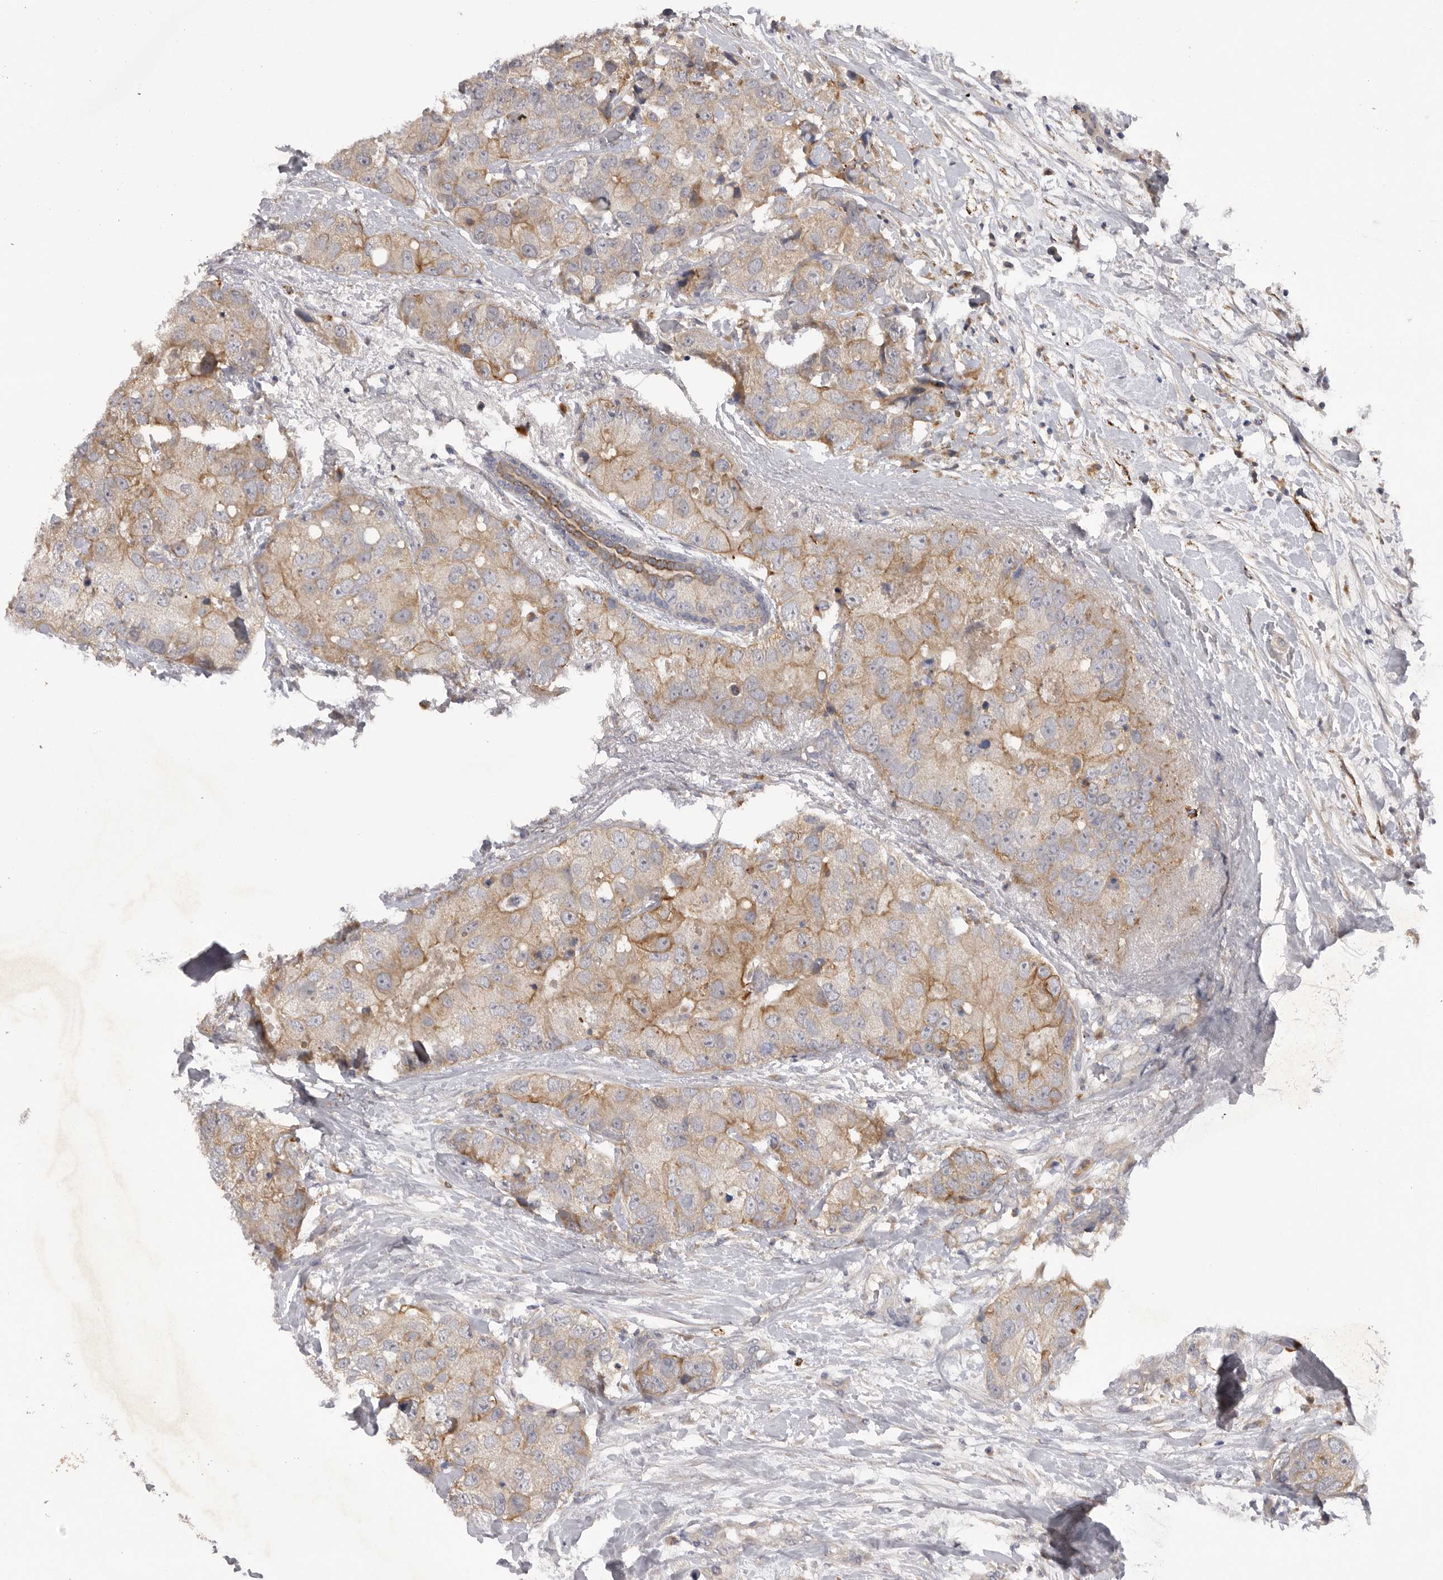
{"staining": {"intensity": "weak", "quantity": "<25%", "location": "cytoplasmic/membranous"}, "tissue": "breast cancer", "cell_type": "Tumor cells", "image_type": "cancer", "snomed": [{"axis": "morphology", "description": "Duct carcinoma"}, {"axis": "topography", "description": "Breast"}], "caption": "The histopathology image exhibits no staining of tumor cells in intraductal carcinoma (breast).", "gene": "DHDDS", "patient": {"sex": "female", "age": 62}}